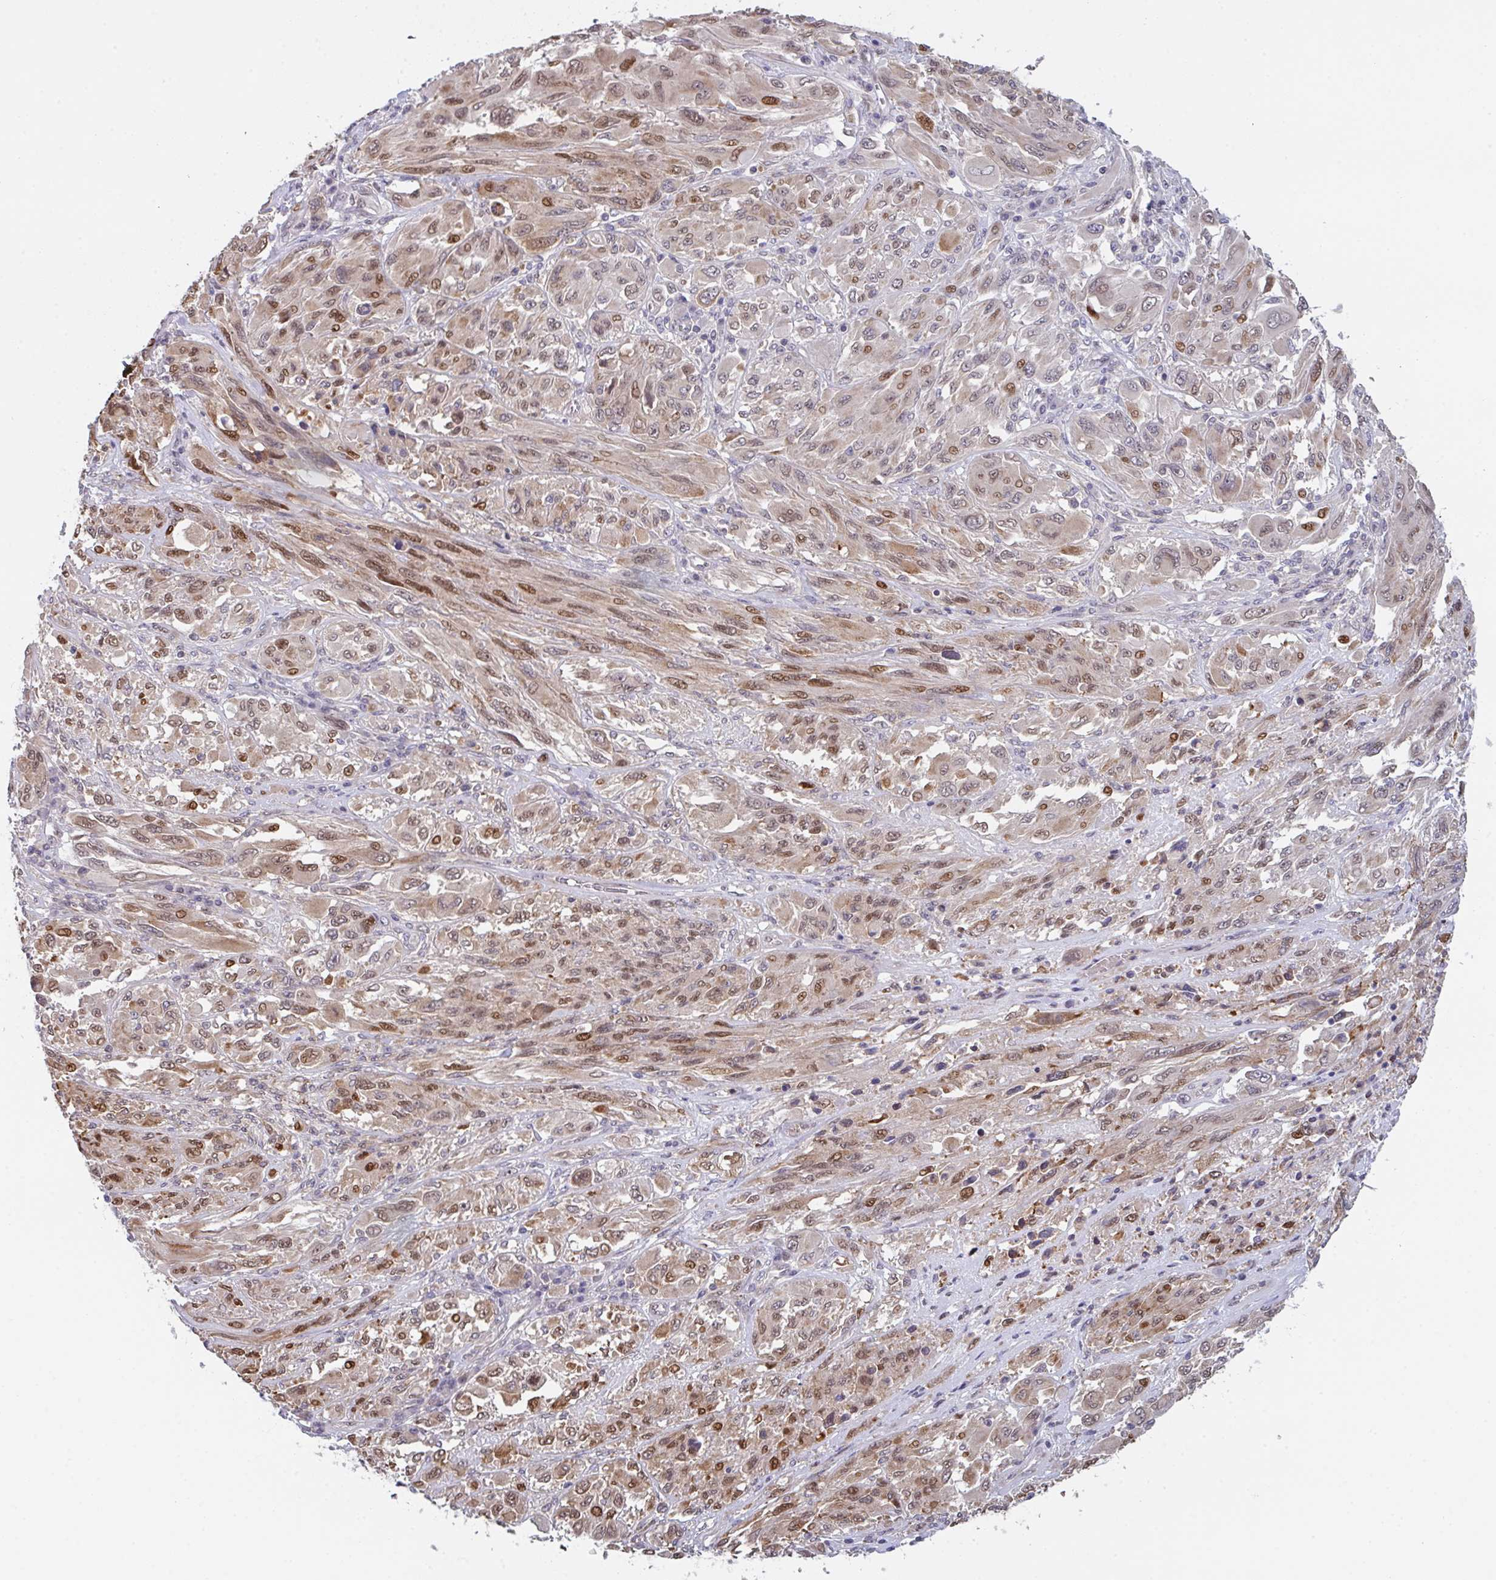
{"staining": {"intensity": "moderate", "quantity": ">75%", "location": "nuclear"}, "tissue": "melanoma", "cell_type": "Tumor cells", "image_type": "cancer", "snomed": [{"axis": "morphology", "description": "Malignant melanoma, NOS"}, {"axis": "topography", "description": "Skin"}], "caption": "Immunohistochemical staining of malignant melanoma shows moderate nuclear protein expression in about >75% of tumor cells. (DAB (3,3'-diaminobenzidine) = brown stain, brightfield microscopy at high magnification).", "gene": "RBM18", "patient": {"sex": "female", "age": 91}}